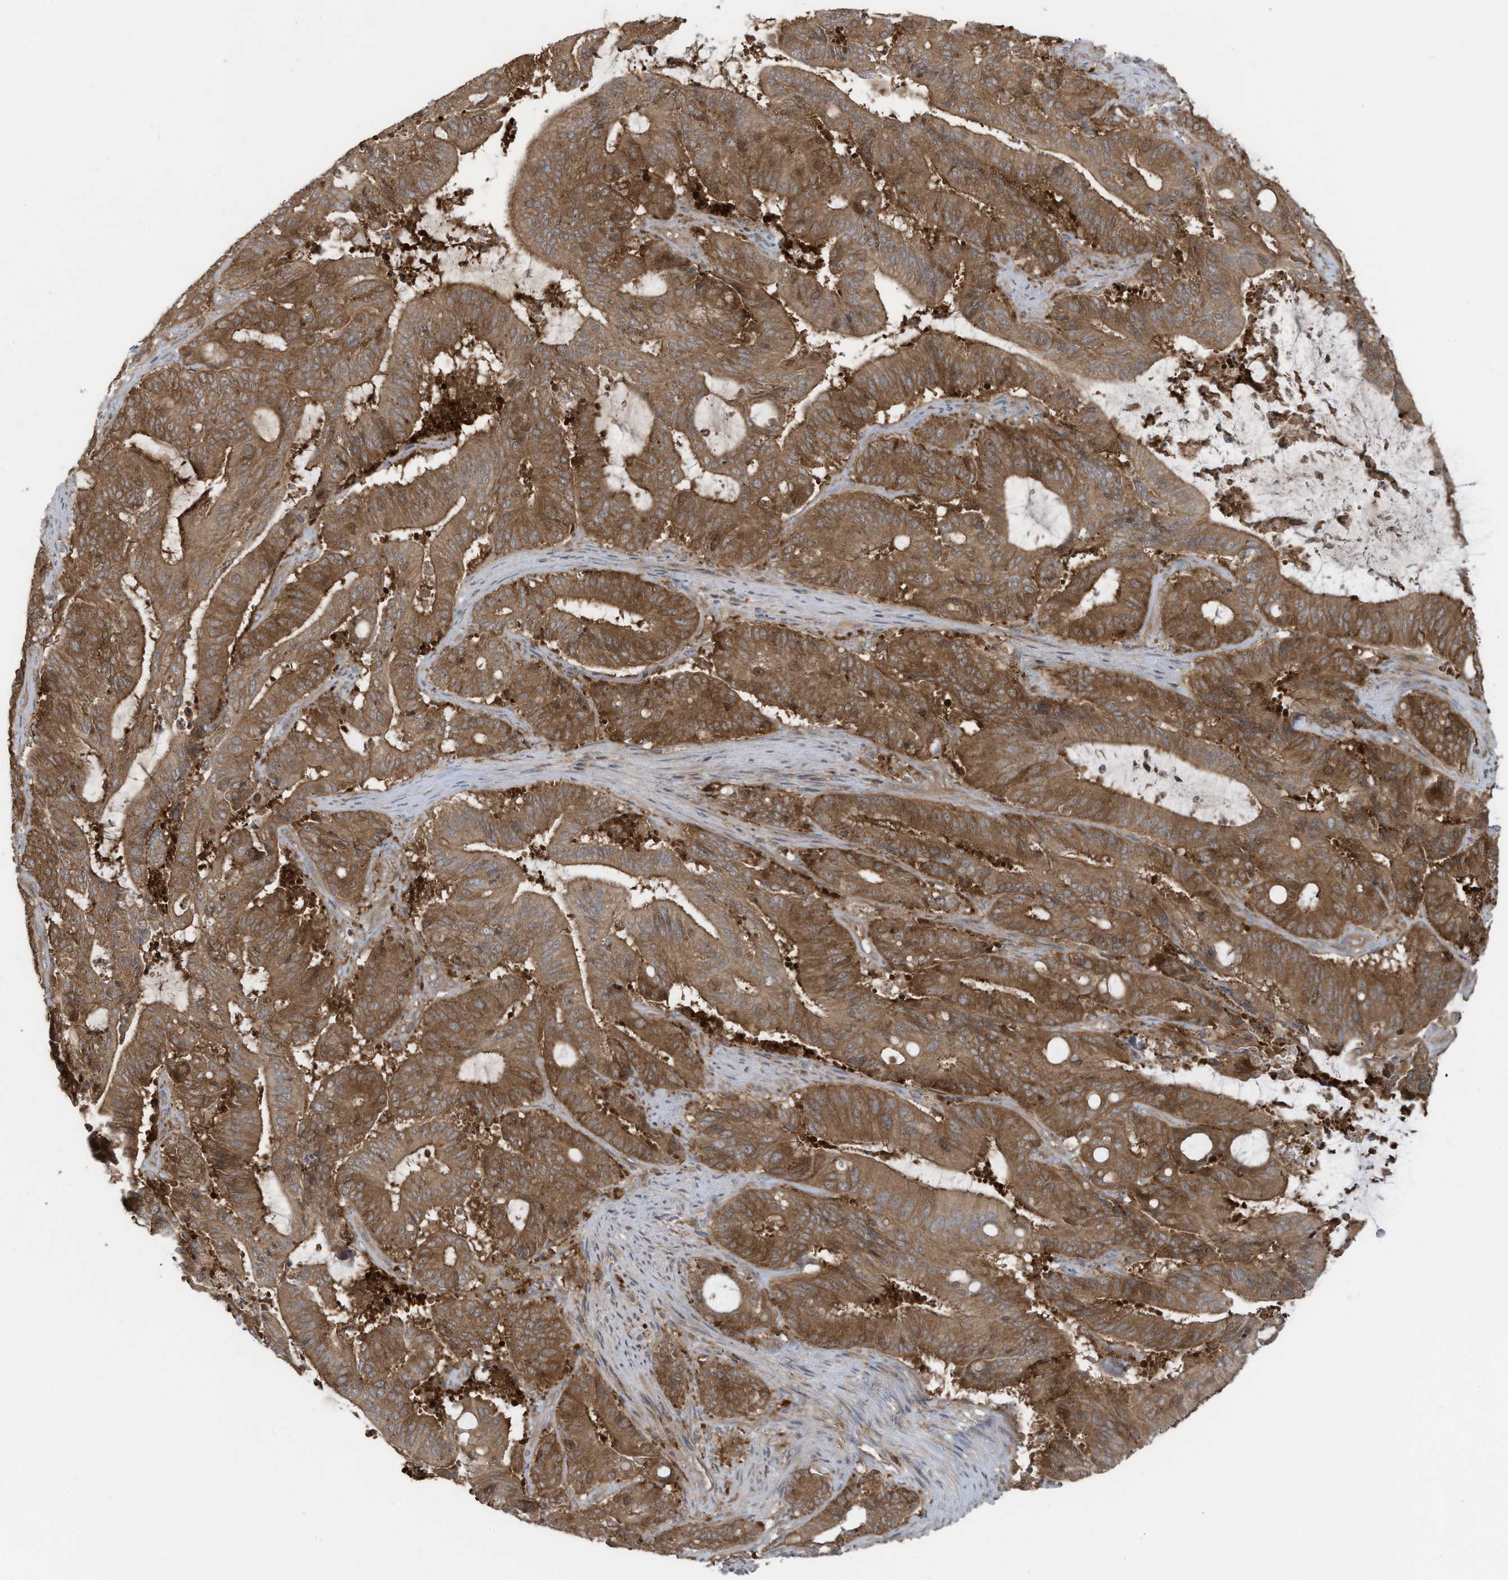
{"staining": {"intensity": "moderate", "quantity": ">75%", "location": "cytoplasmic/membranous"}, "tissue": "liver cancer", "cell_type": "Tumor cells", "image_type": "cancer", "snomed": [{"axis": "morphology", "description": "Normal tissue, NOS"}, {"axis": "morphology", "description": "Cholangiocarcinoma"}, {"axis": "topography", "description": "Liver"}, {"axis": "topography", "description": "Peripheral nerve tissue"}], "caption": "Immunohistochemical staining of liver cholangiocarcinoma shows moderate cytoplasmic/membranous protein positivity in approximately >75% of tumor cells.", "gene": "OLA1", "patient": {"sex": "female", "age": 73}}